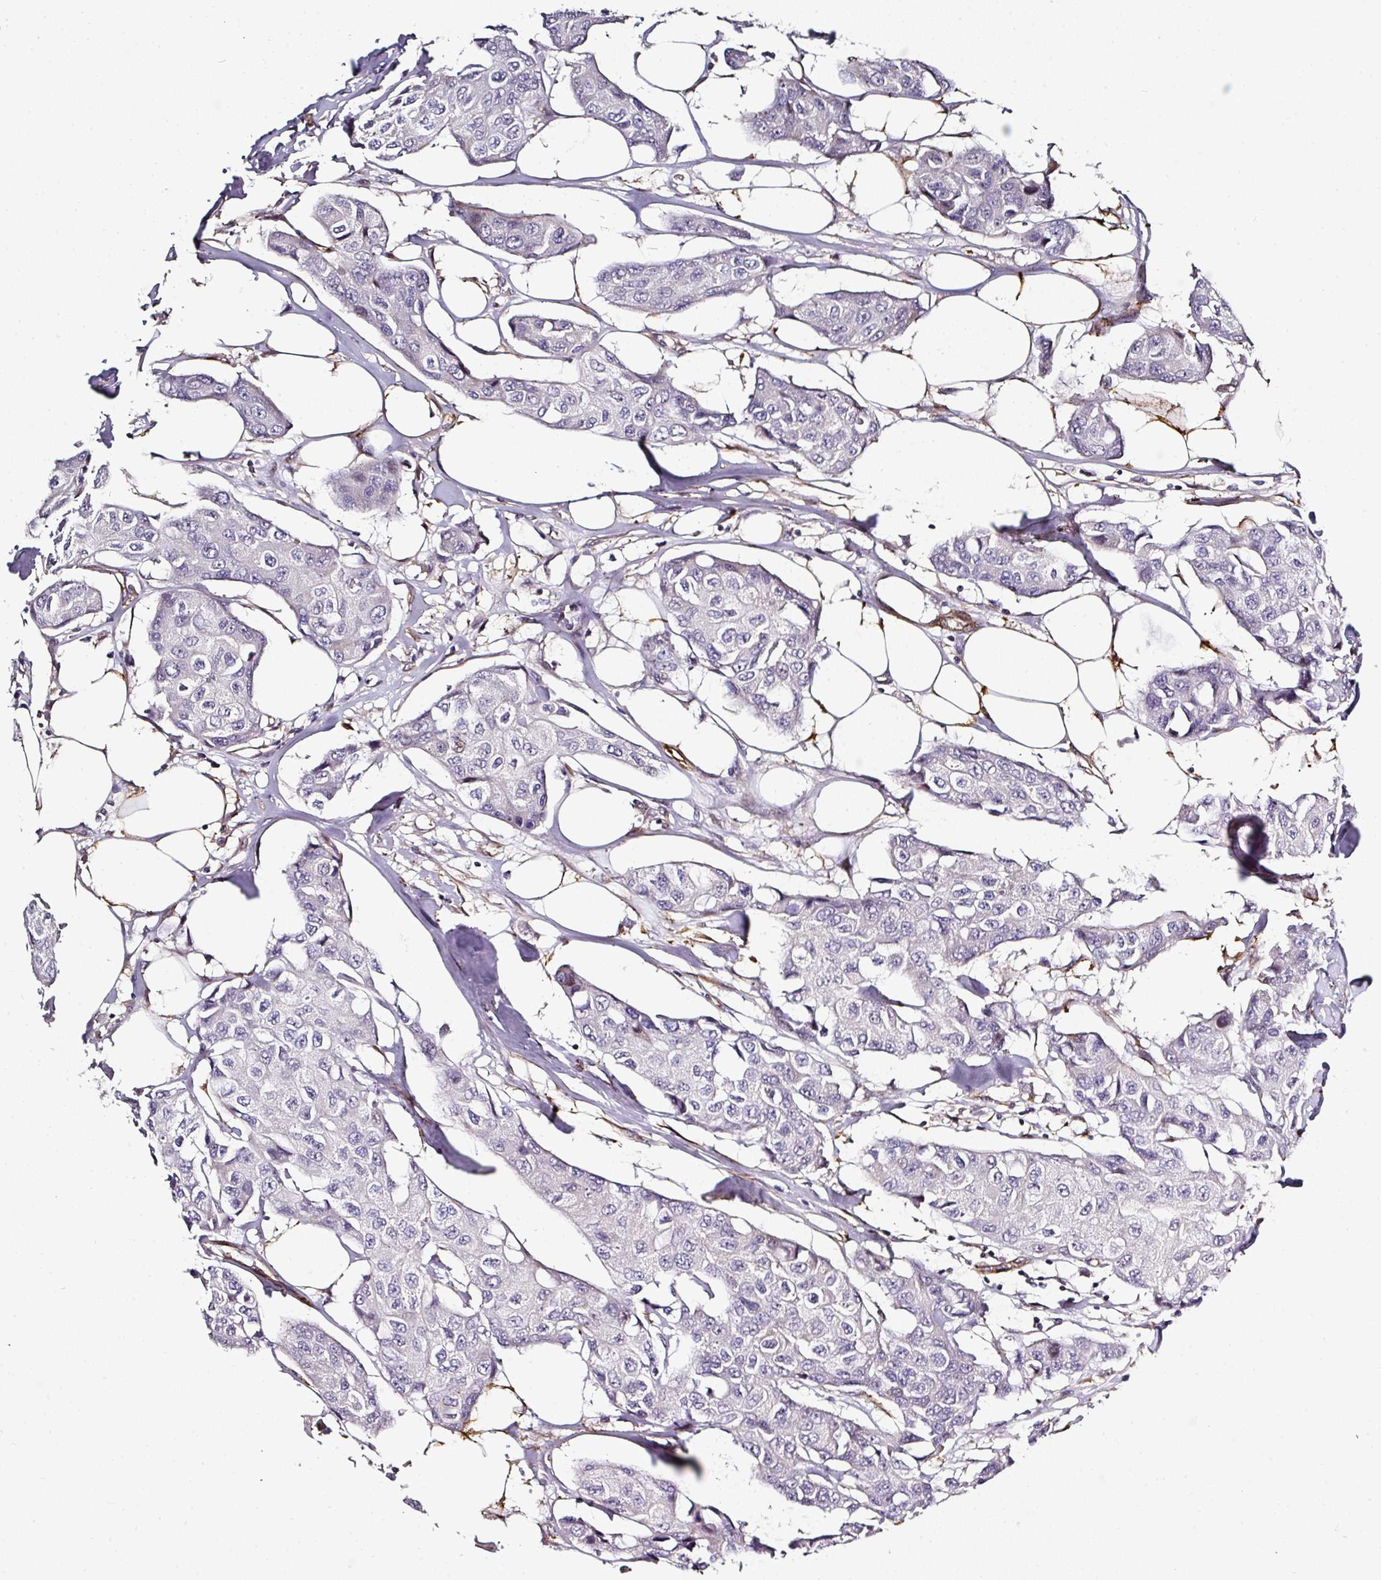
{"staining": {"intensity": "negative", "quantity": "none", "location": "none"}, "tissue": "breast cancer", "cell_type": "Tumor cells", "image_type": "cancer", "snomed": [{"axis": "morphology", "description": "Duct carcinoma"}, {"axis": "topography", "description": "Breast"}], "caption": "Tumor cells show no significant staining in breast cancer.", "gene": "BEND5", "patient": {"sex": "female", "age": 80}}